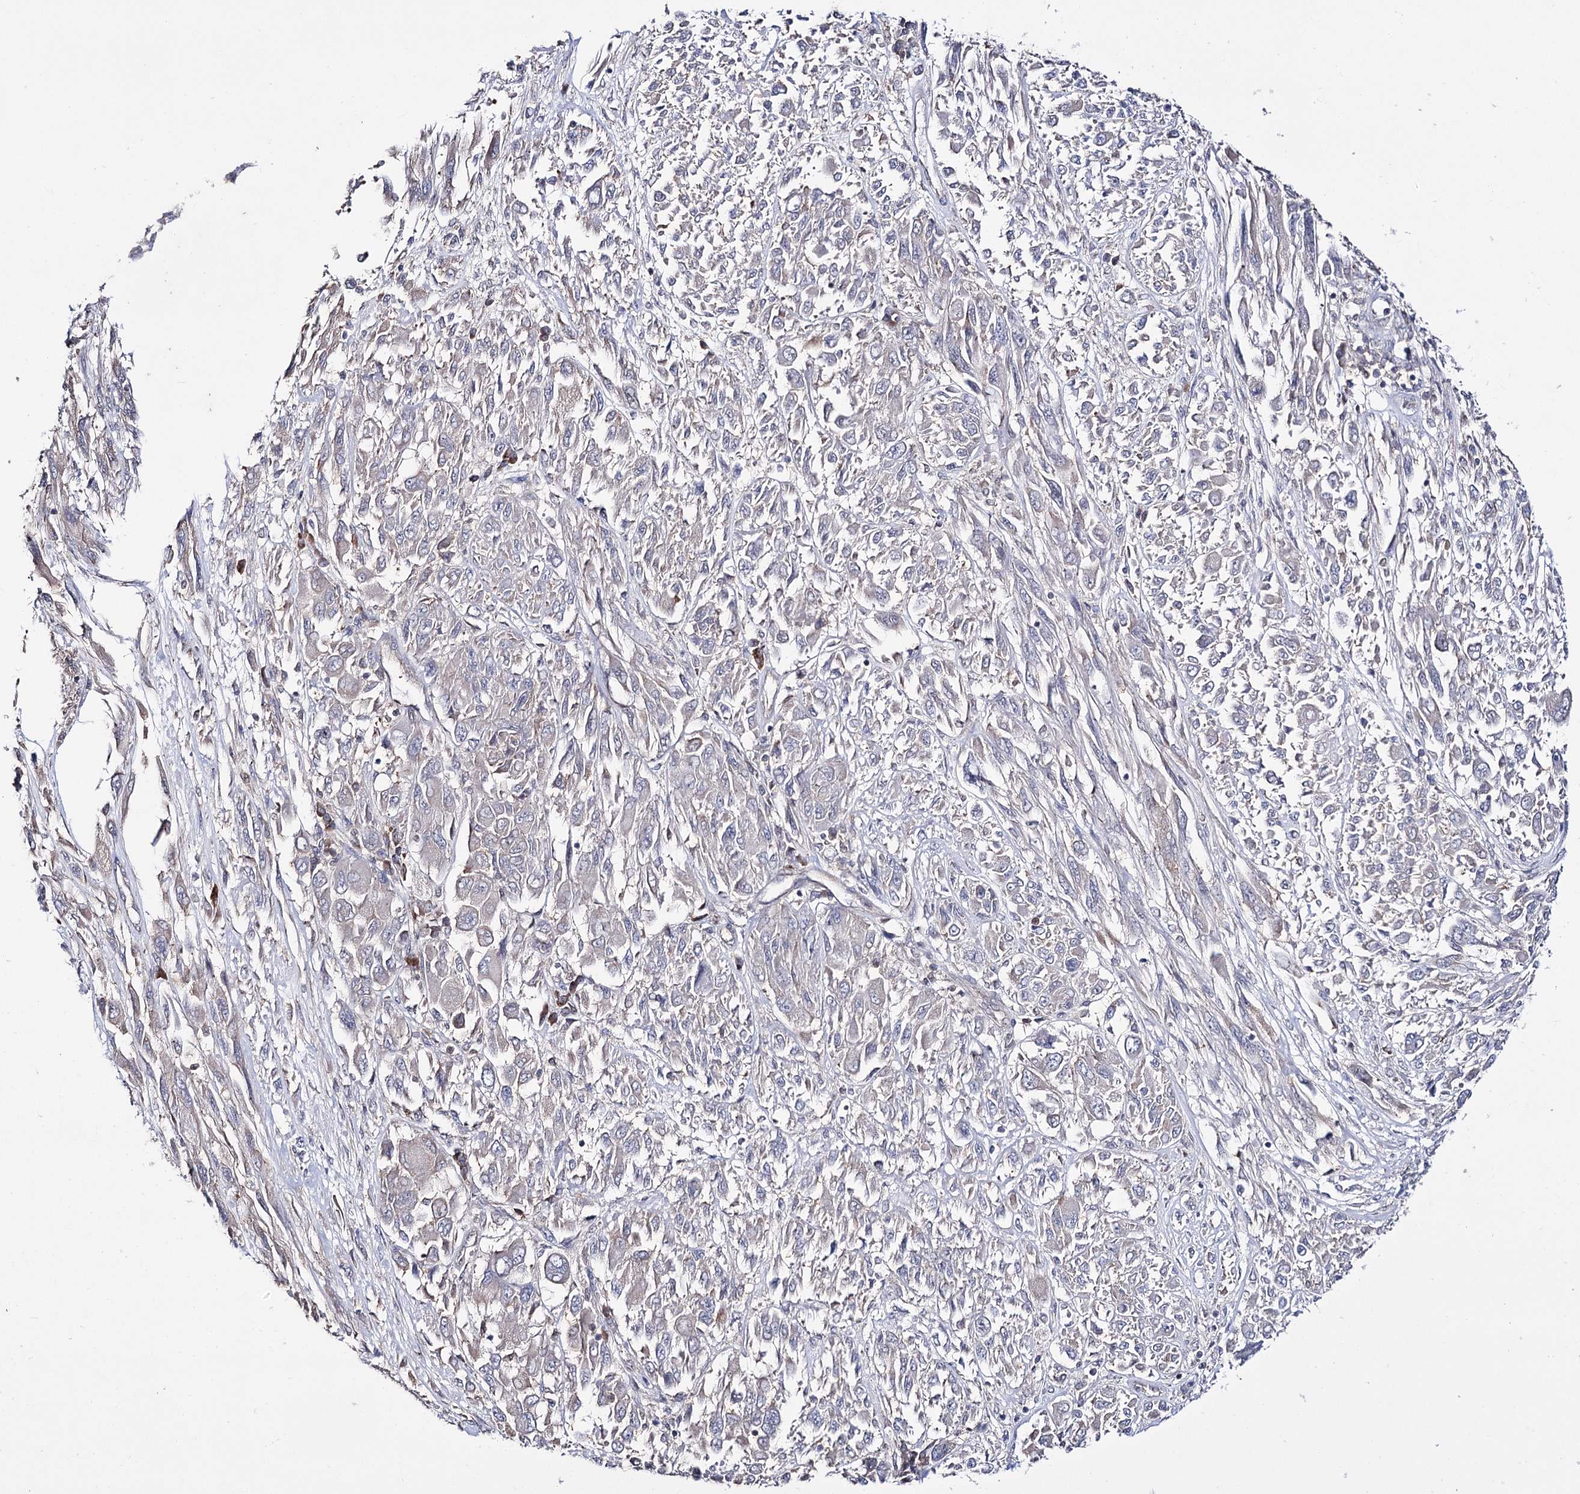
{"staining": {"intensity": "weak", "quantity": "<25%", "location": "cytoplasmic/membranous"}, "tissue": "melanoma", "cell_type": "Tumor cells", "image_type": "cancer", "snomed": [{"axis": "morphology", "description": "Malignant melanoma, NOS"}, {"axis": "topography", "description": "Skin"}], "caption": "Immunohistochemistry (IHC) of human melanoma displays no positivity in tumor cells.", "gene": "PTER", "patient": {"sex": "female", "age": 91}}